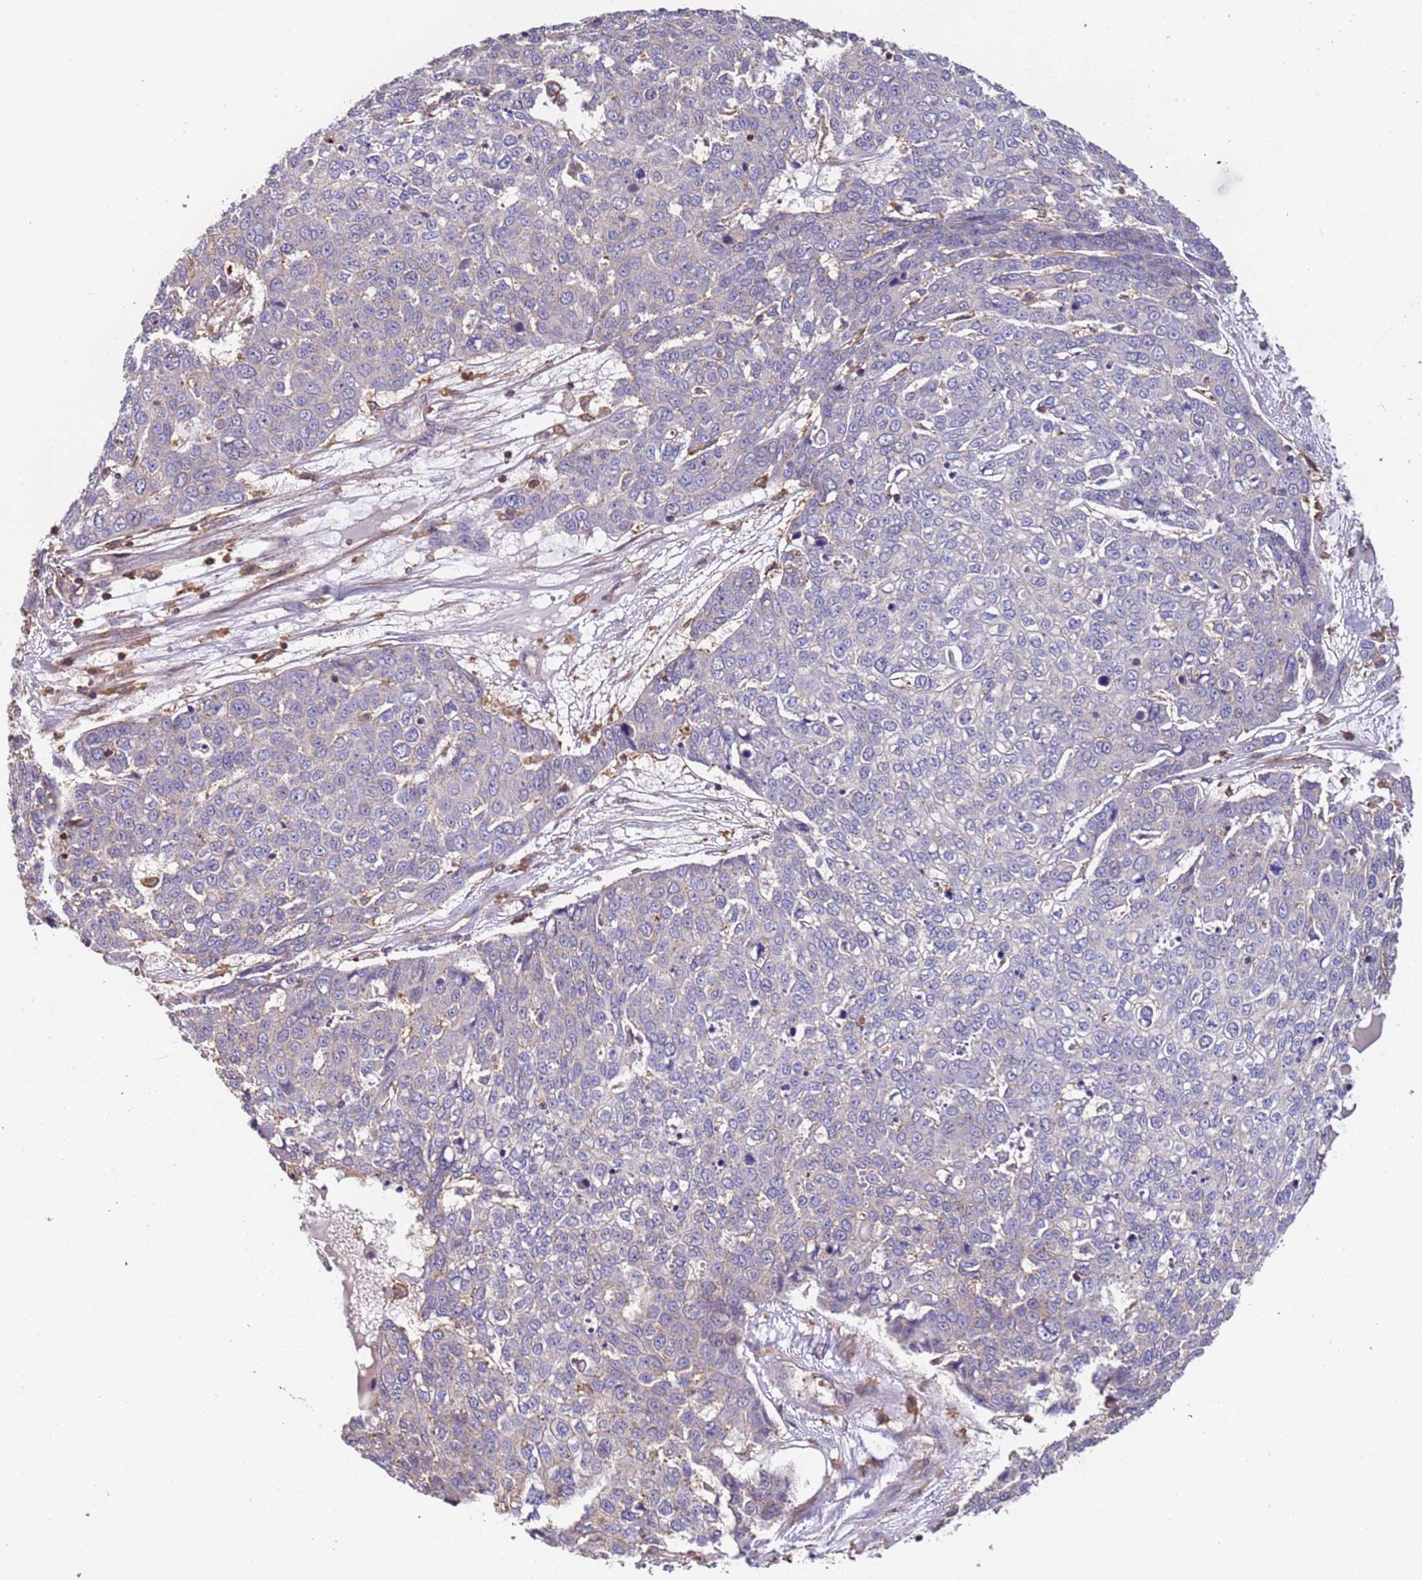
{"staining": {"intensity": "negative", "quantity": "none", "location": "none"}, "tissue": "skin cancer", "cell_type": "Tumor cells", "image_type": "cancer", "snomed": [{"axis": "morphology", "description": "Squamous cell carcinoma, NOS"}, {"axis": "topography", "description": "Skin"}], "caption": "Human skin squamous cell carcinoma stained for a protein using immunohistochemistry (IHC) displays no positivity in tumor cells.", "gene": "SYT4", "patient": {"sex": "male", "age": 71}}